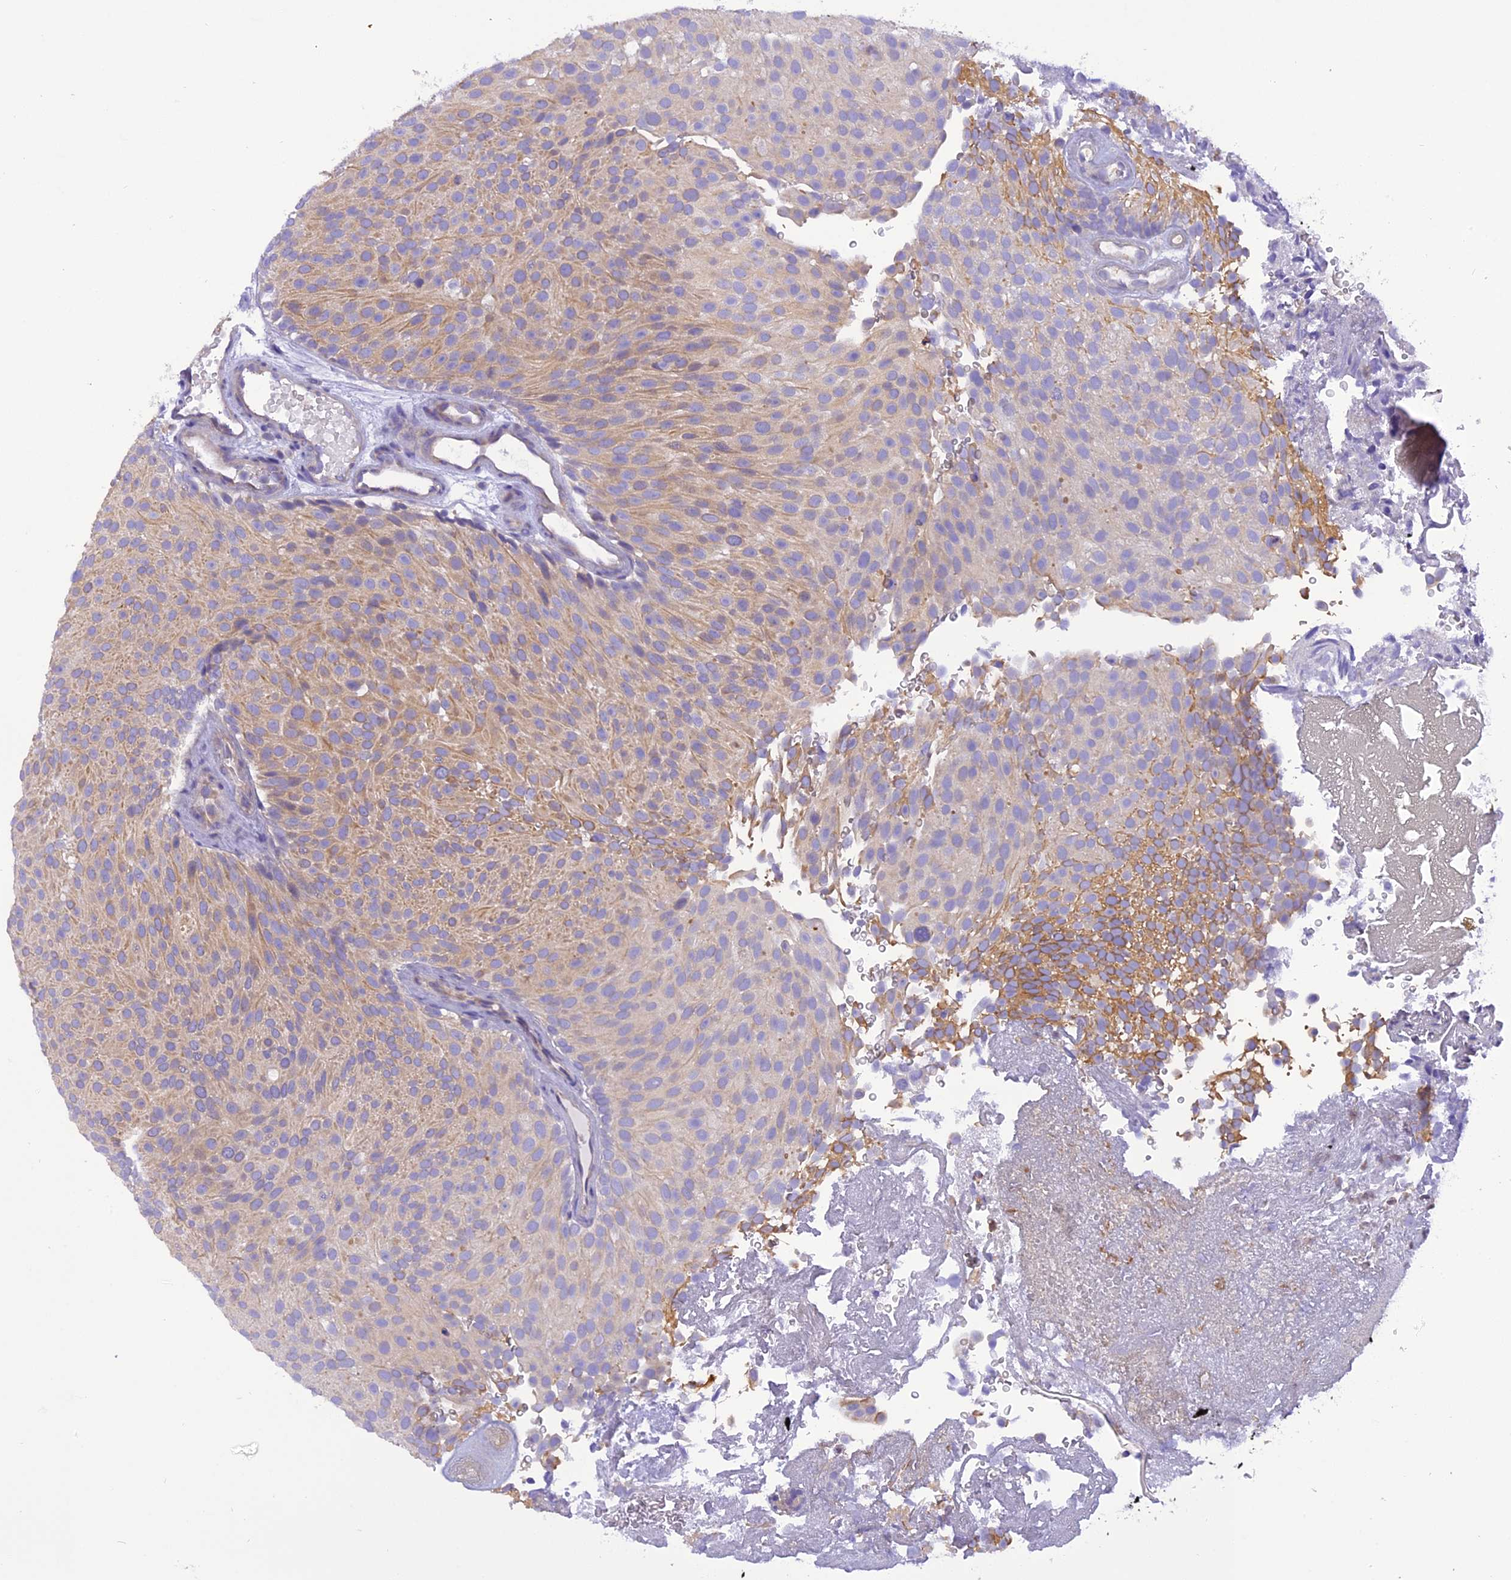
{"staining": {"intensity": "moderate", "quantity": "<25%", "location": "cytoplasmic/membranous"}, "tissue": "urothelial cancer", "cell_type": "Tumor cells", "image_type": "cancer", "snomed": [{"axis": "morphology", "description": "Urothelial carcinoma, Low grade"}, {"axis": "topography", "description": "Urinary bladder"}], "caption": "Moderate cytoplasmic/membranous staining is seen in about <25% of tumor cells in low-grade urothelial carcinoma.", "gene": "TRIM3", "patient": {"sex": "male", "age": 78}}